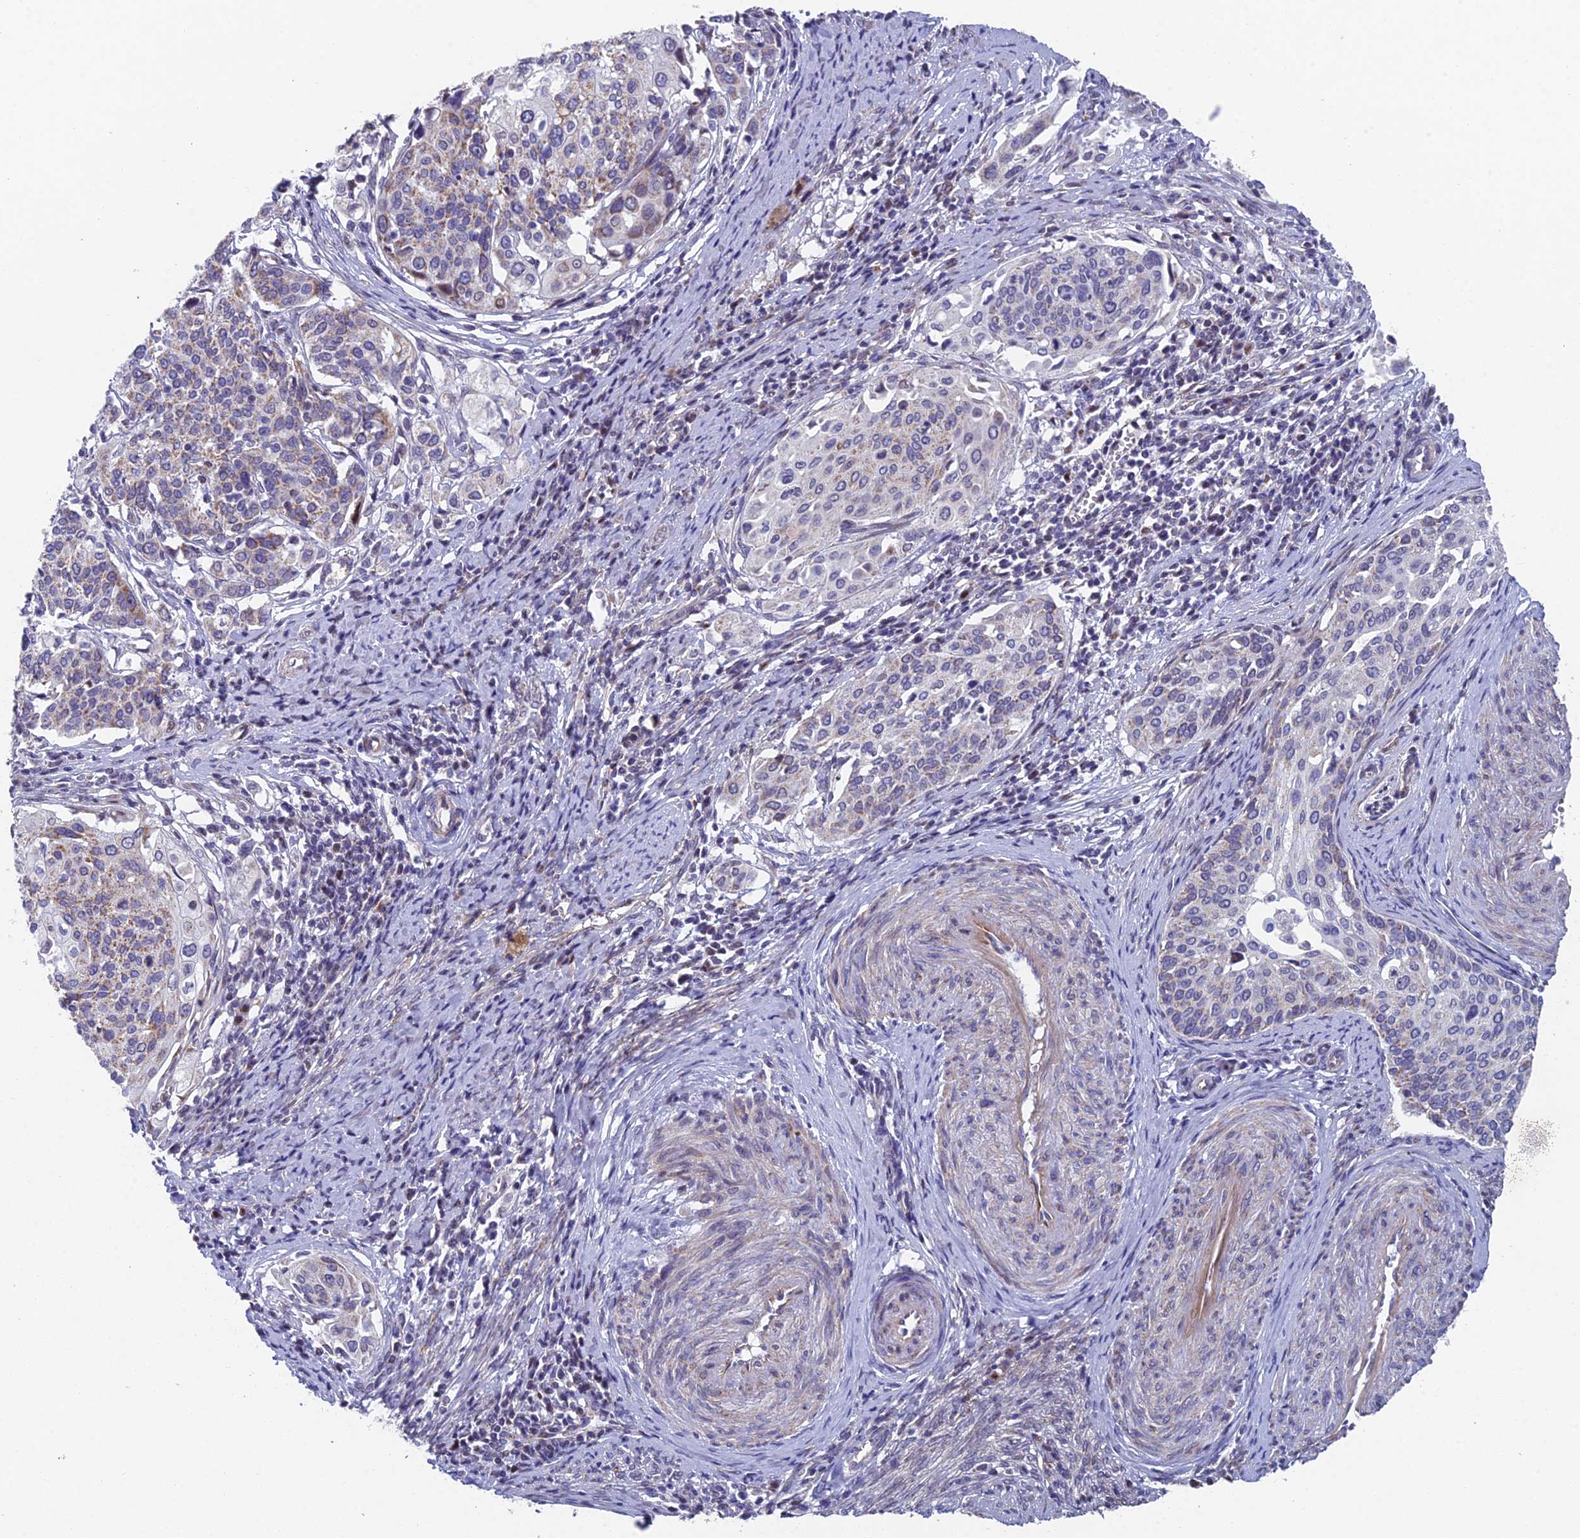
{"staining": {"intensity": "weak", "quantity": "<25%", "location": "cytoplasmic/membranous"}, "tissue": "cervical cancer", "cell_type": "Tumor cells", "image_type": "cancer", "snomed": [{"axis": "morphology", "description": "Squamous cell carcinoma, NOS"}, {"axis": "topography", "description": "Cervix"}], "caption": "Tumor cells show no significant protein positivity in cervical cancer (squamous cell carcinoma). The staining was performed using DAB to visualize the protein expression in brown, while the nuclei were stained in blue with hematoxylin (Magnification: 20x).", "gene": "XKR9", "patient": {"sex": "female", "age": 44}}